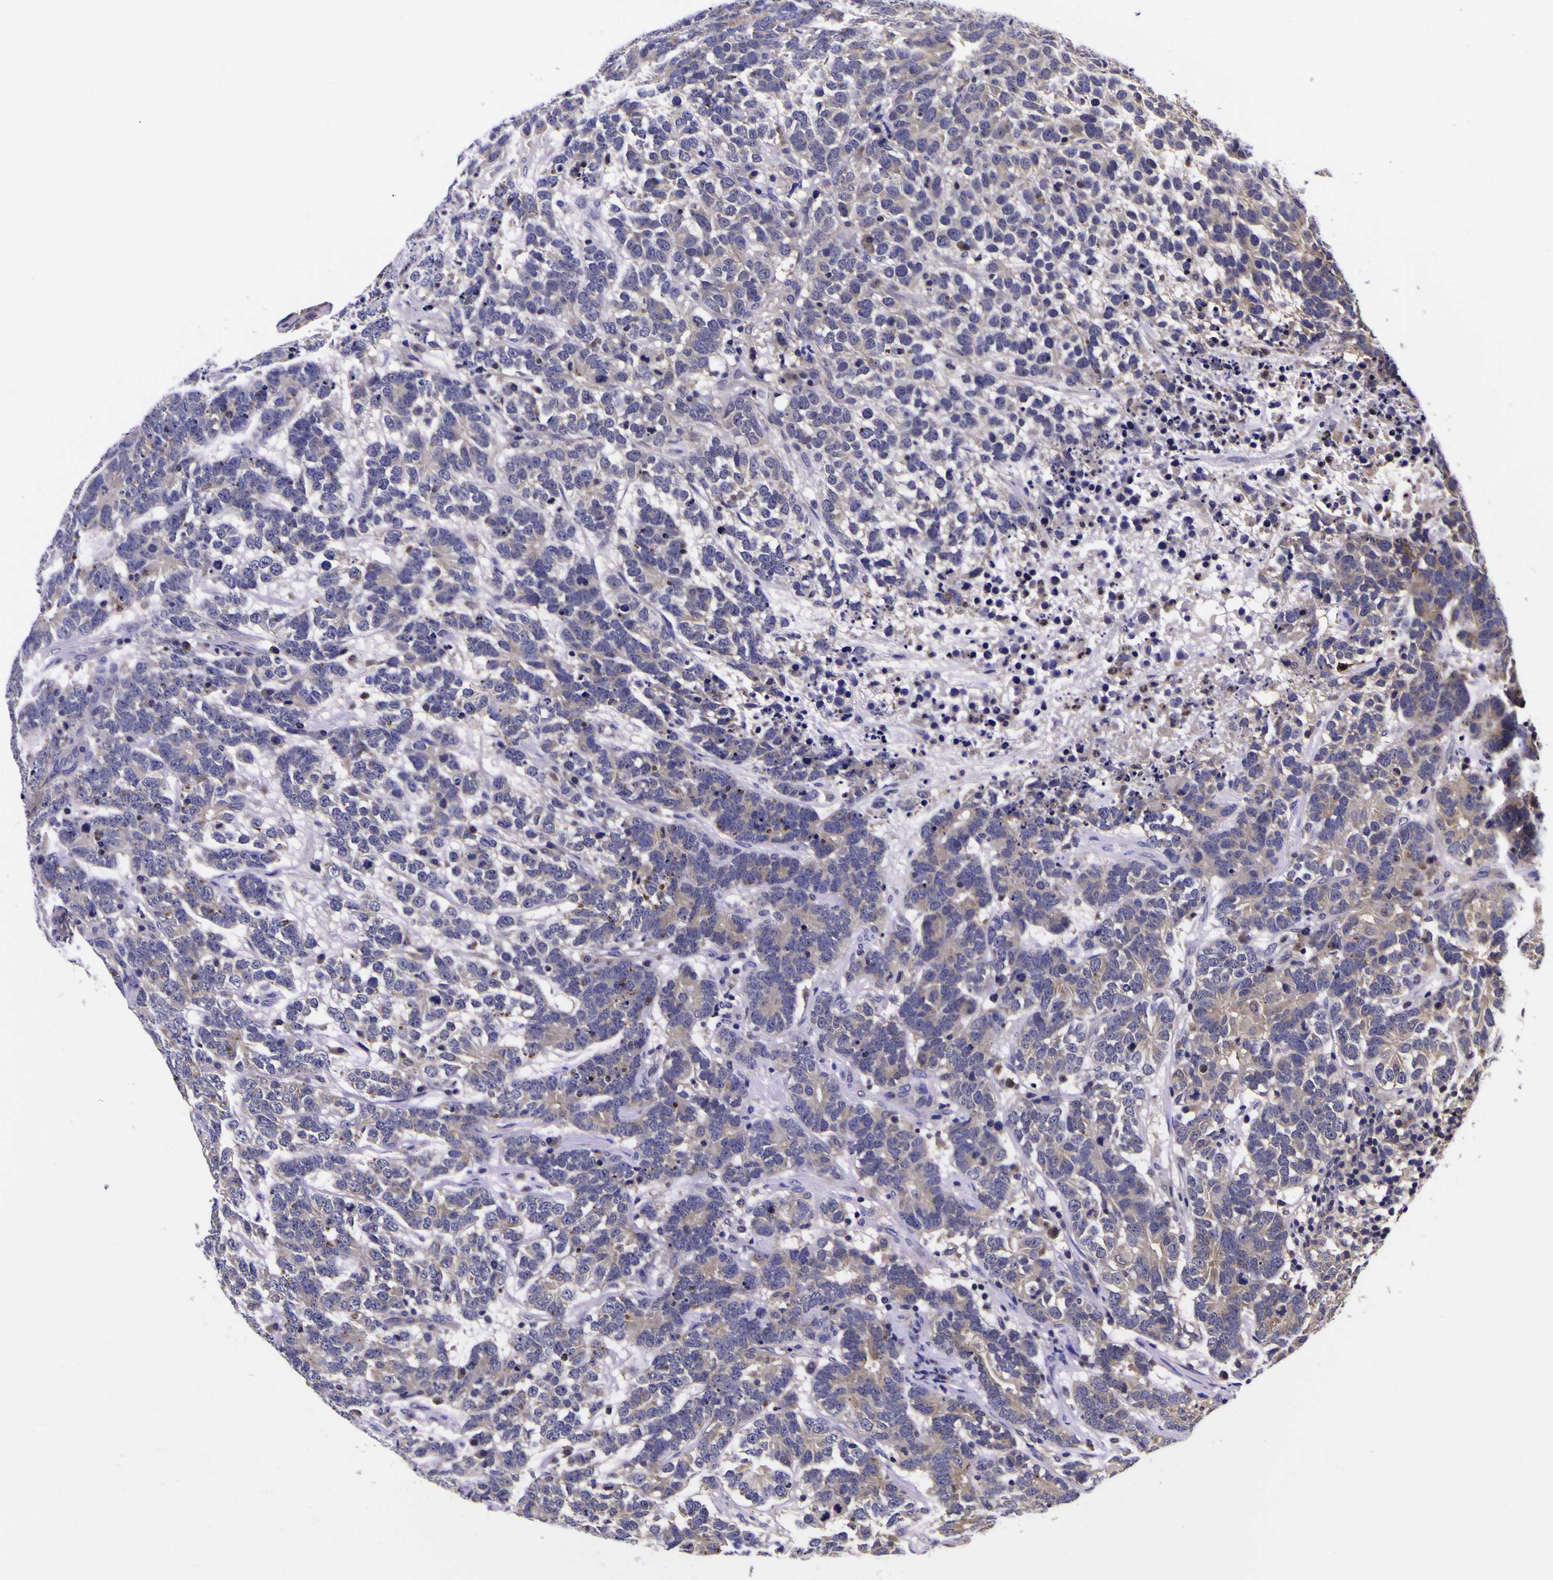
{"staining": {"intensity": "weak", "quantity": "25%-75%", "location": "cytoplasmic/membranous"}, "tissue": "testis cancer", "cell_type": "Tumor cells", "image_type": "cancer", "snomed": [{"axis": "morphology", "description": "Carcinoma, Embryonal, NOS"}, {"axis": "topography", "description": "Testis"}], "caption": "Embryonal carcinoma (testis) tissue displays weak cytoplasmic/membranous positivity in about 25%-75% of tumor cells, visualized by immunohistochemistry.", "gene": "MAPK14", "patient": {"sex": "male", "age": 26}}